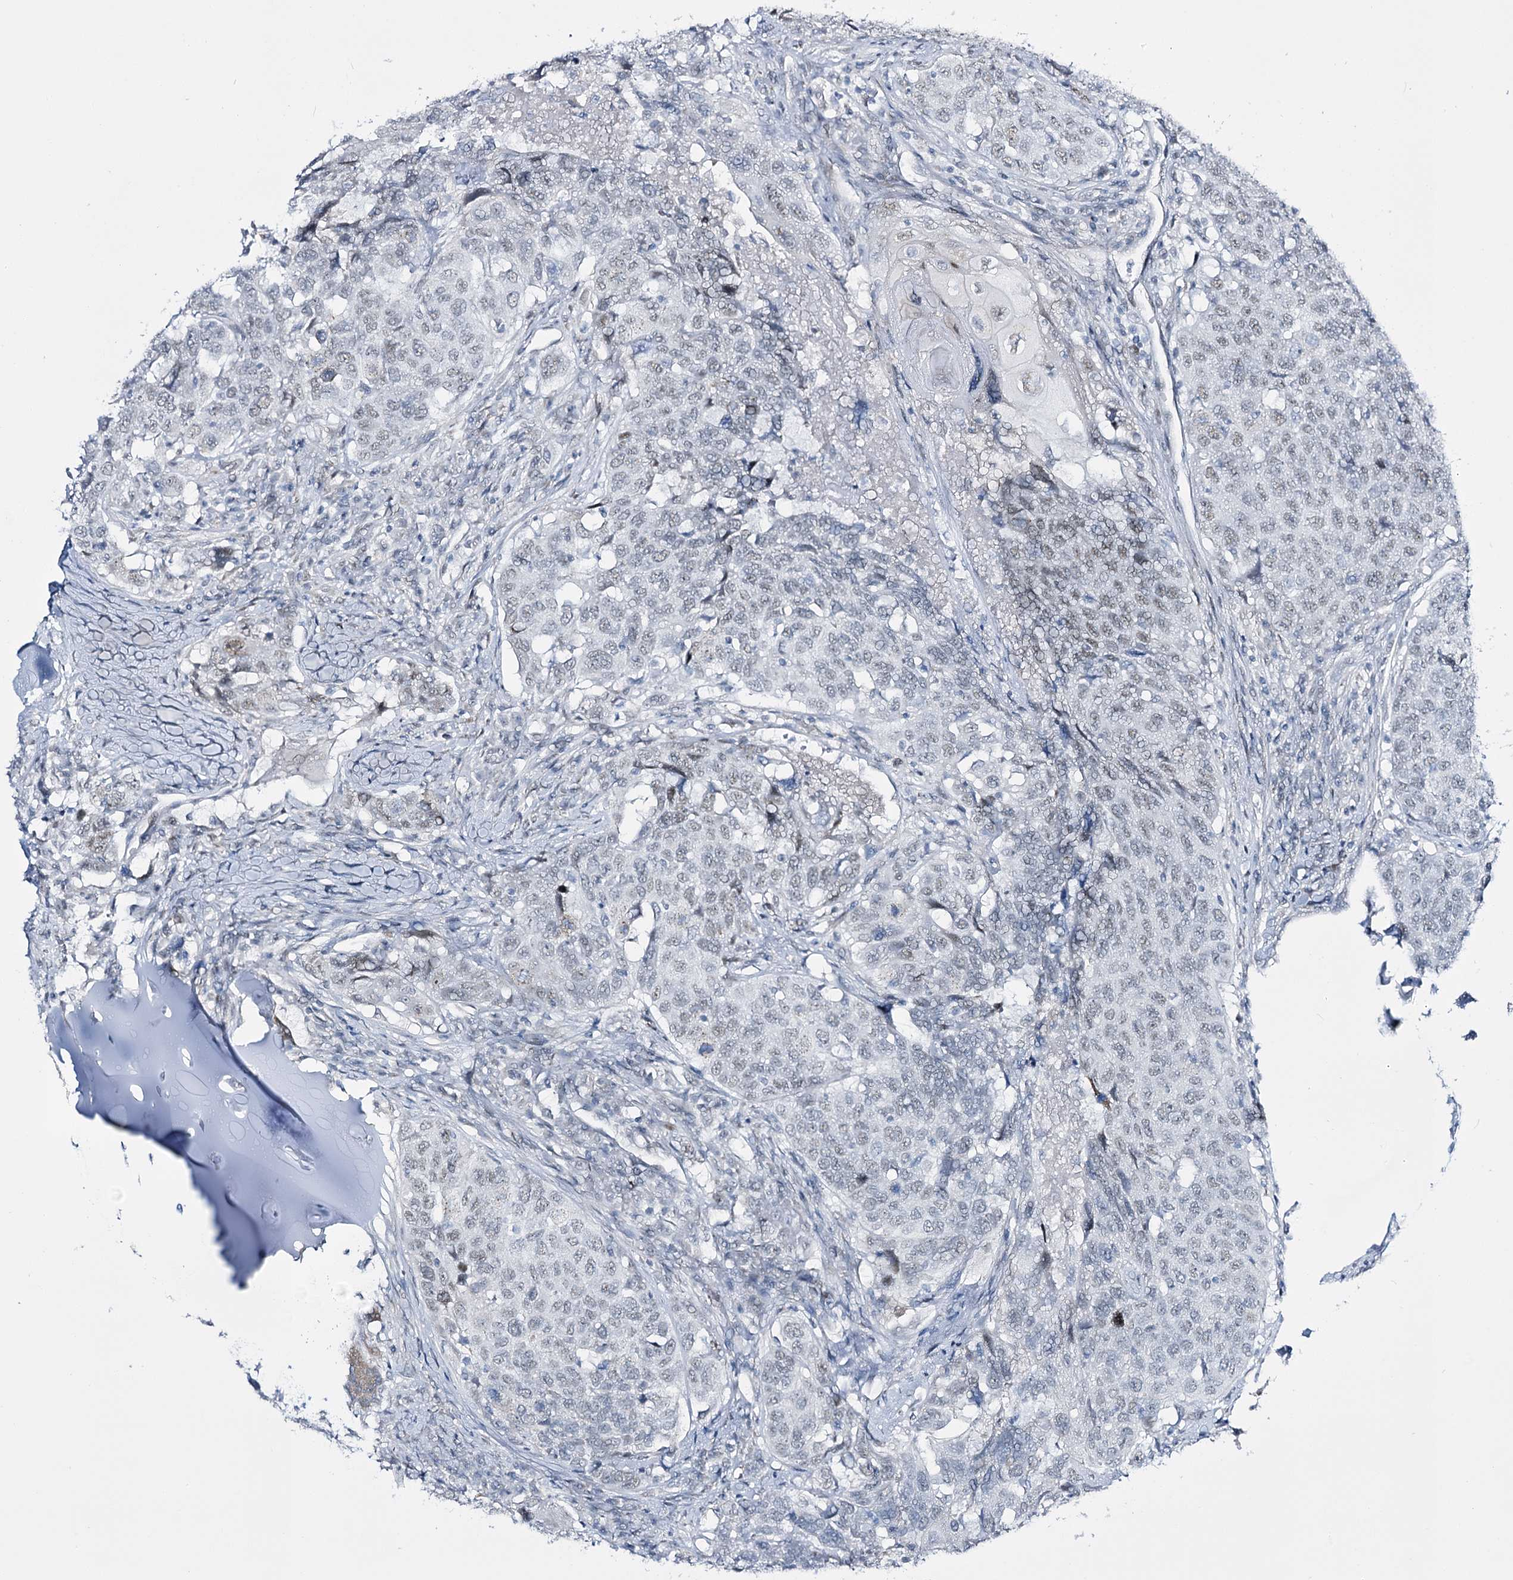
{"staining": {"intensity": "negative", "quantity": "none", "location": "none"}, "tissue": "head and neck cancer", "cell_type": "Tumor cells", "image_type": "cancer", "snomed": [{"axis": "morphology", "description": "Squamous cell carcinoma, NOS"}, {"axis": "topography", "description": "Head-Neck"}], "caption": "Immunohistochemistry (IHC) photomicrograph of human head and neck cancer stained for a protein (brown), which exhibits no positivity in tumor cells.", "gene": "RBM15B", "patient": {"sex": "male", "age": 66}}